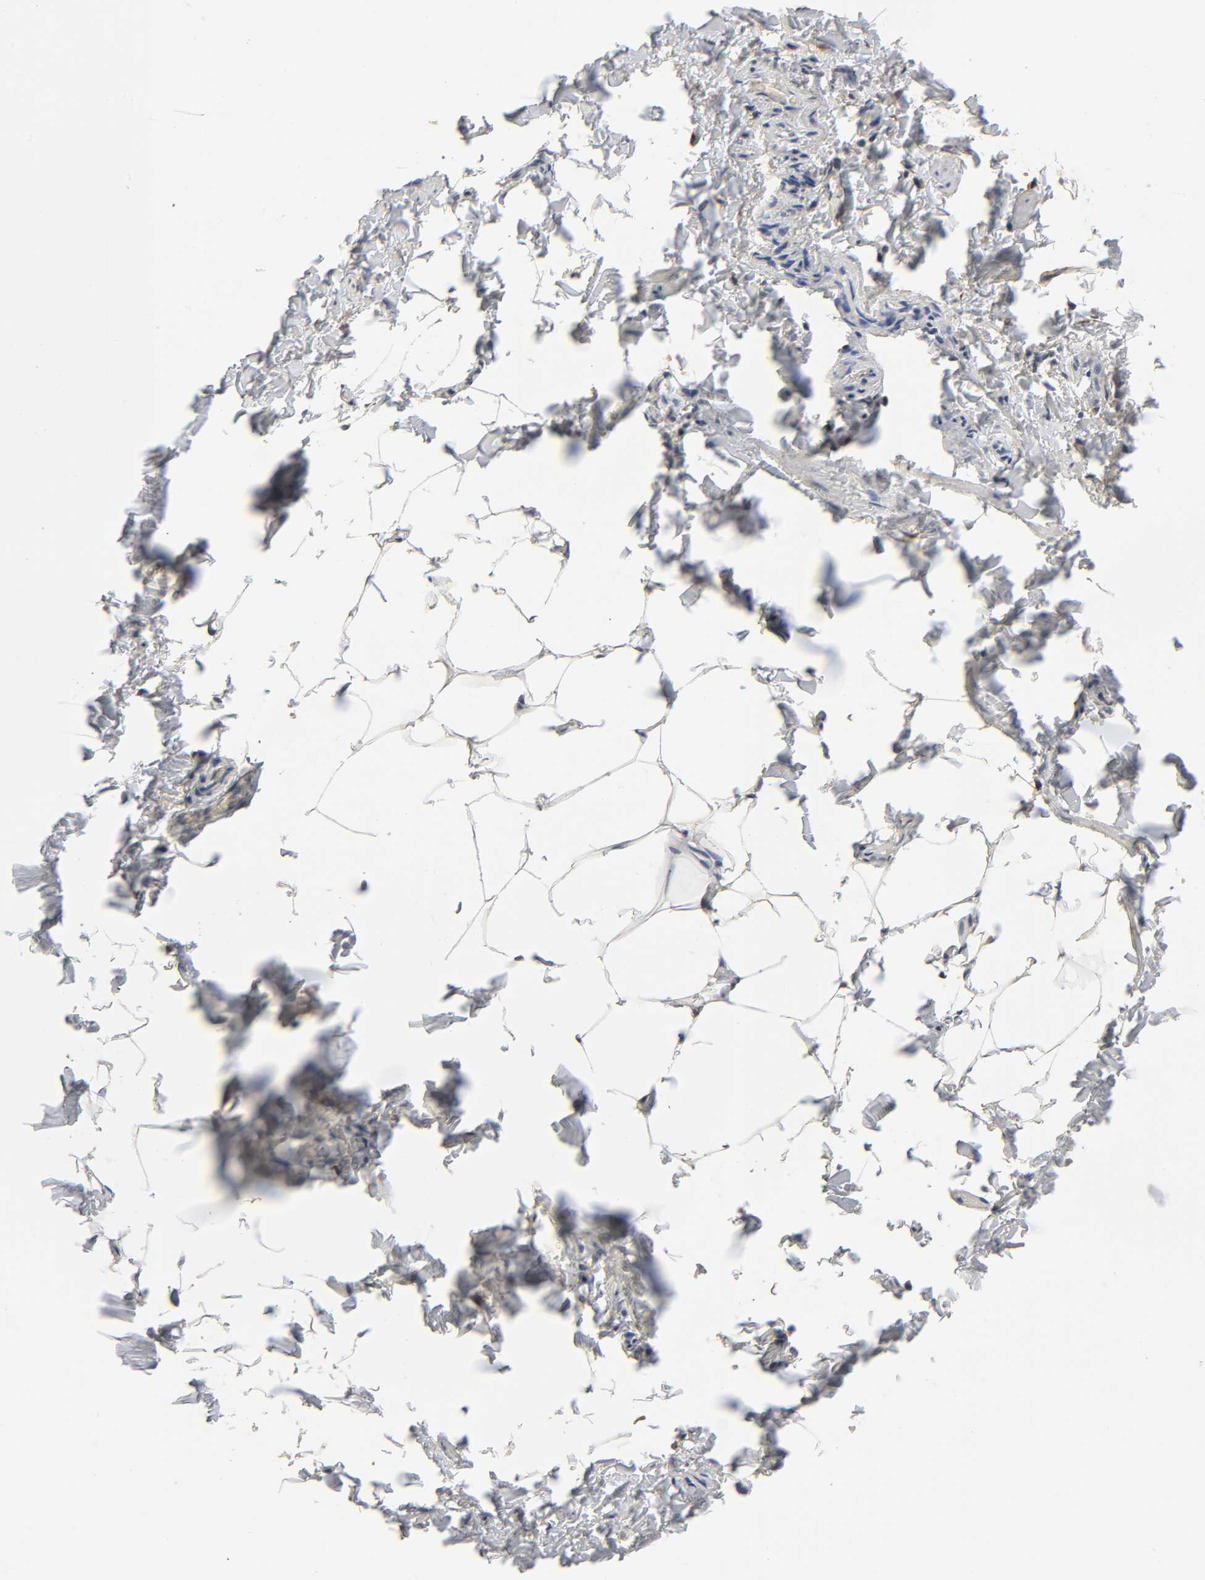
{"staining": {"intensity": "negative", "quantity": "none", "location": "none"}, "tissue": "adipose tissue", "cell_type": "Adipocytes", "image_type": "normal", "snomed": [{"axis": "morphology", "description": "Normal tissue, NOS"}, {"axis": "morphology", "description": "Urothelial carcinoma, High grade"}, {"axis": "topography", "description": "Vascular tissue"}, {"axis": "topography", "description": "Urinary bladder"}], "caption": "This is an IHC micrograph of normal adipose tissue. There is no expression in adipocytes.", "gene": "LRP1", "patient": {"sex": "female", "age": 56}}